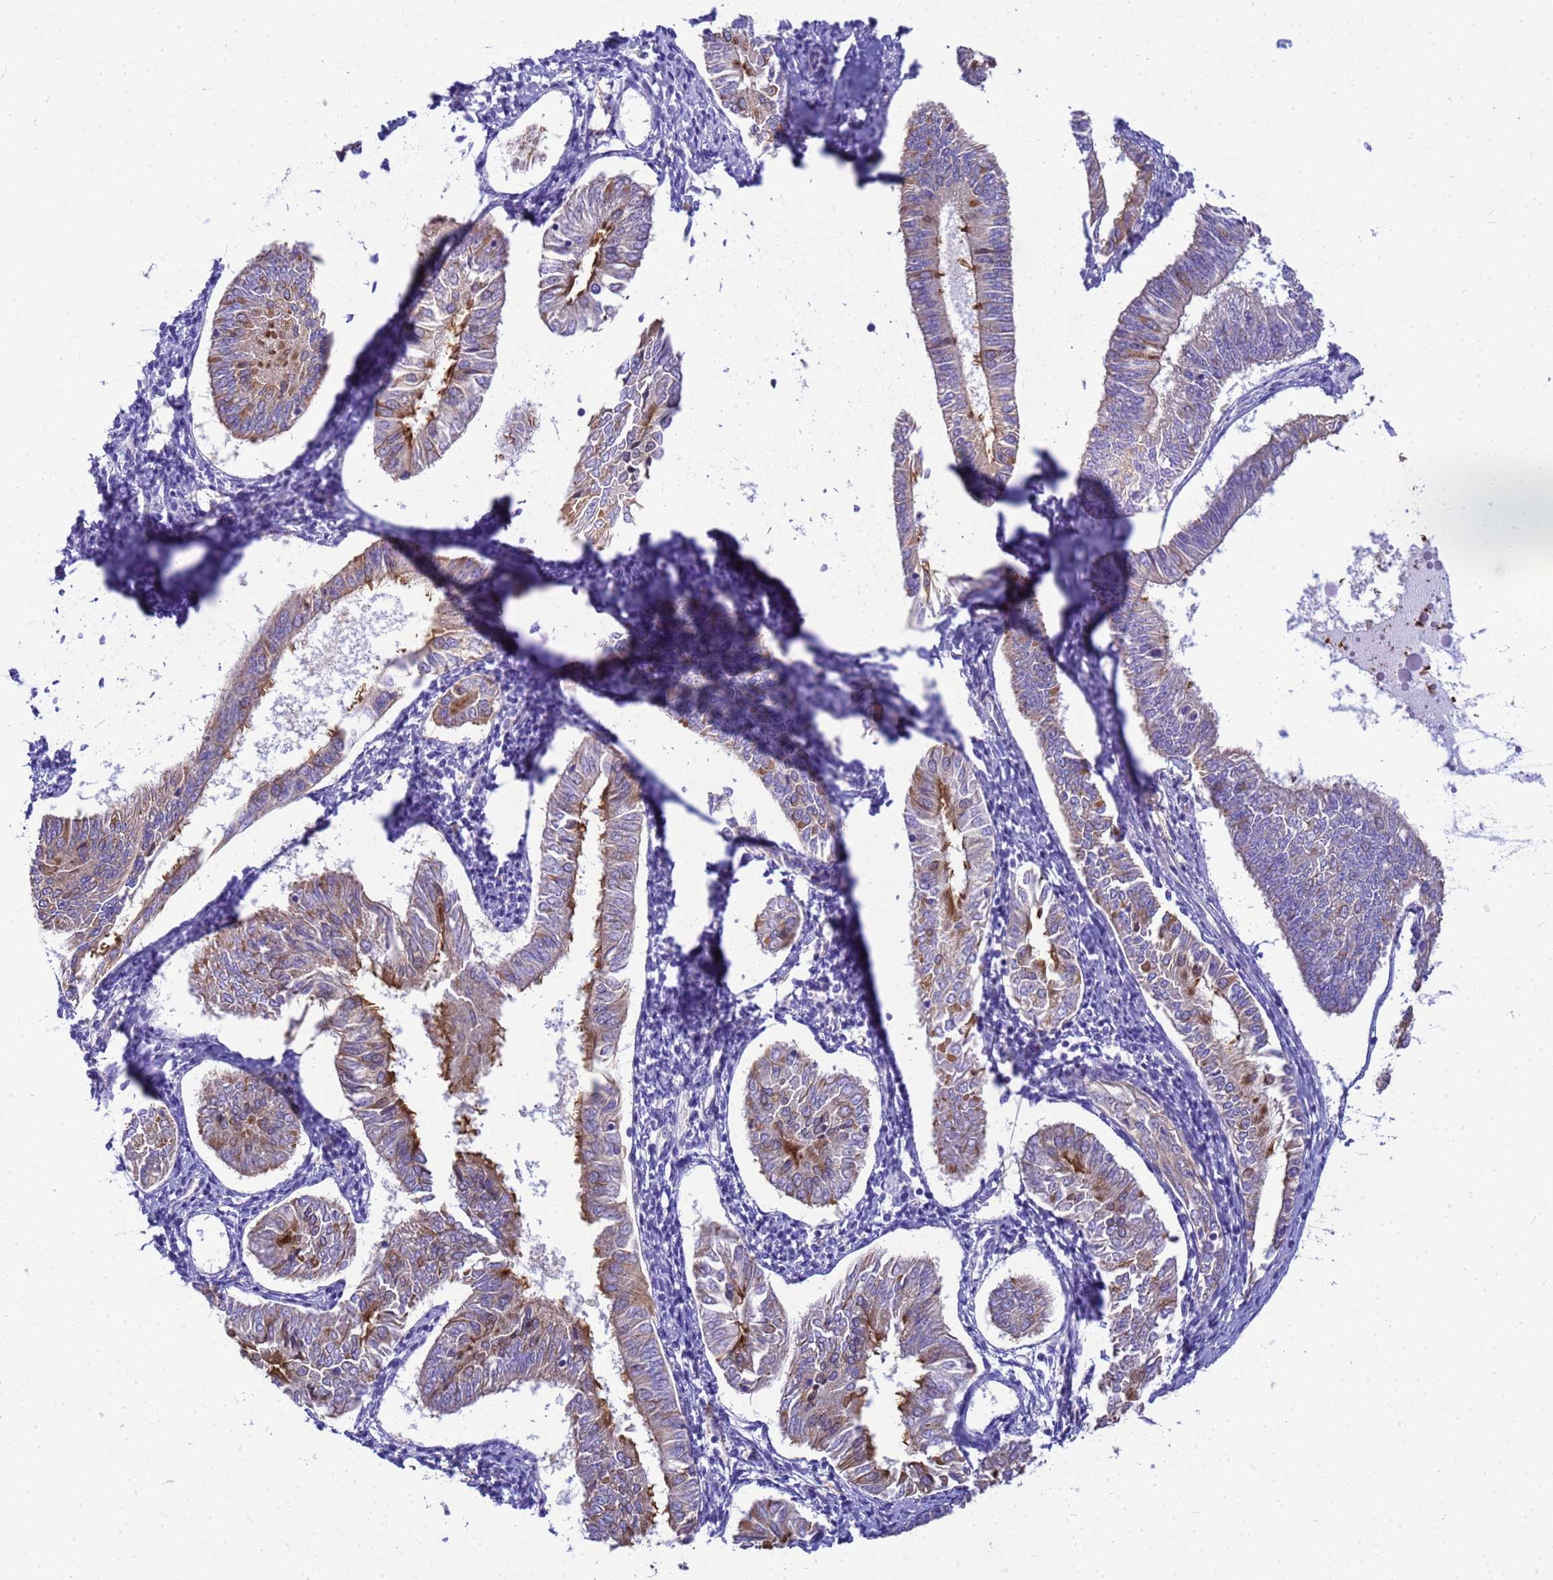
{"staining": {"intensity": "moderate", "quantity": "<25%", "location": "cytoplasmic/membranous"}, "tissue": "endometrial cancer", "cell_type": "Tumor cells", "image_type": "cancer", "snomed": [{"axis": "morphology", "description": "Adenocarcinoma, NOS"}, {"axis": "topography", "description": "Endometrium"}], "caption": "Immunohistochemical staining of human endometrial cancer (adenocarcinoma) exhibits low levels of moderate cytoplasmic/membranous expression in about <25% of tumor cells.", "gene": "TUBB1", "patient": {"sex": "female", "age": 58}}